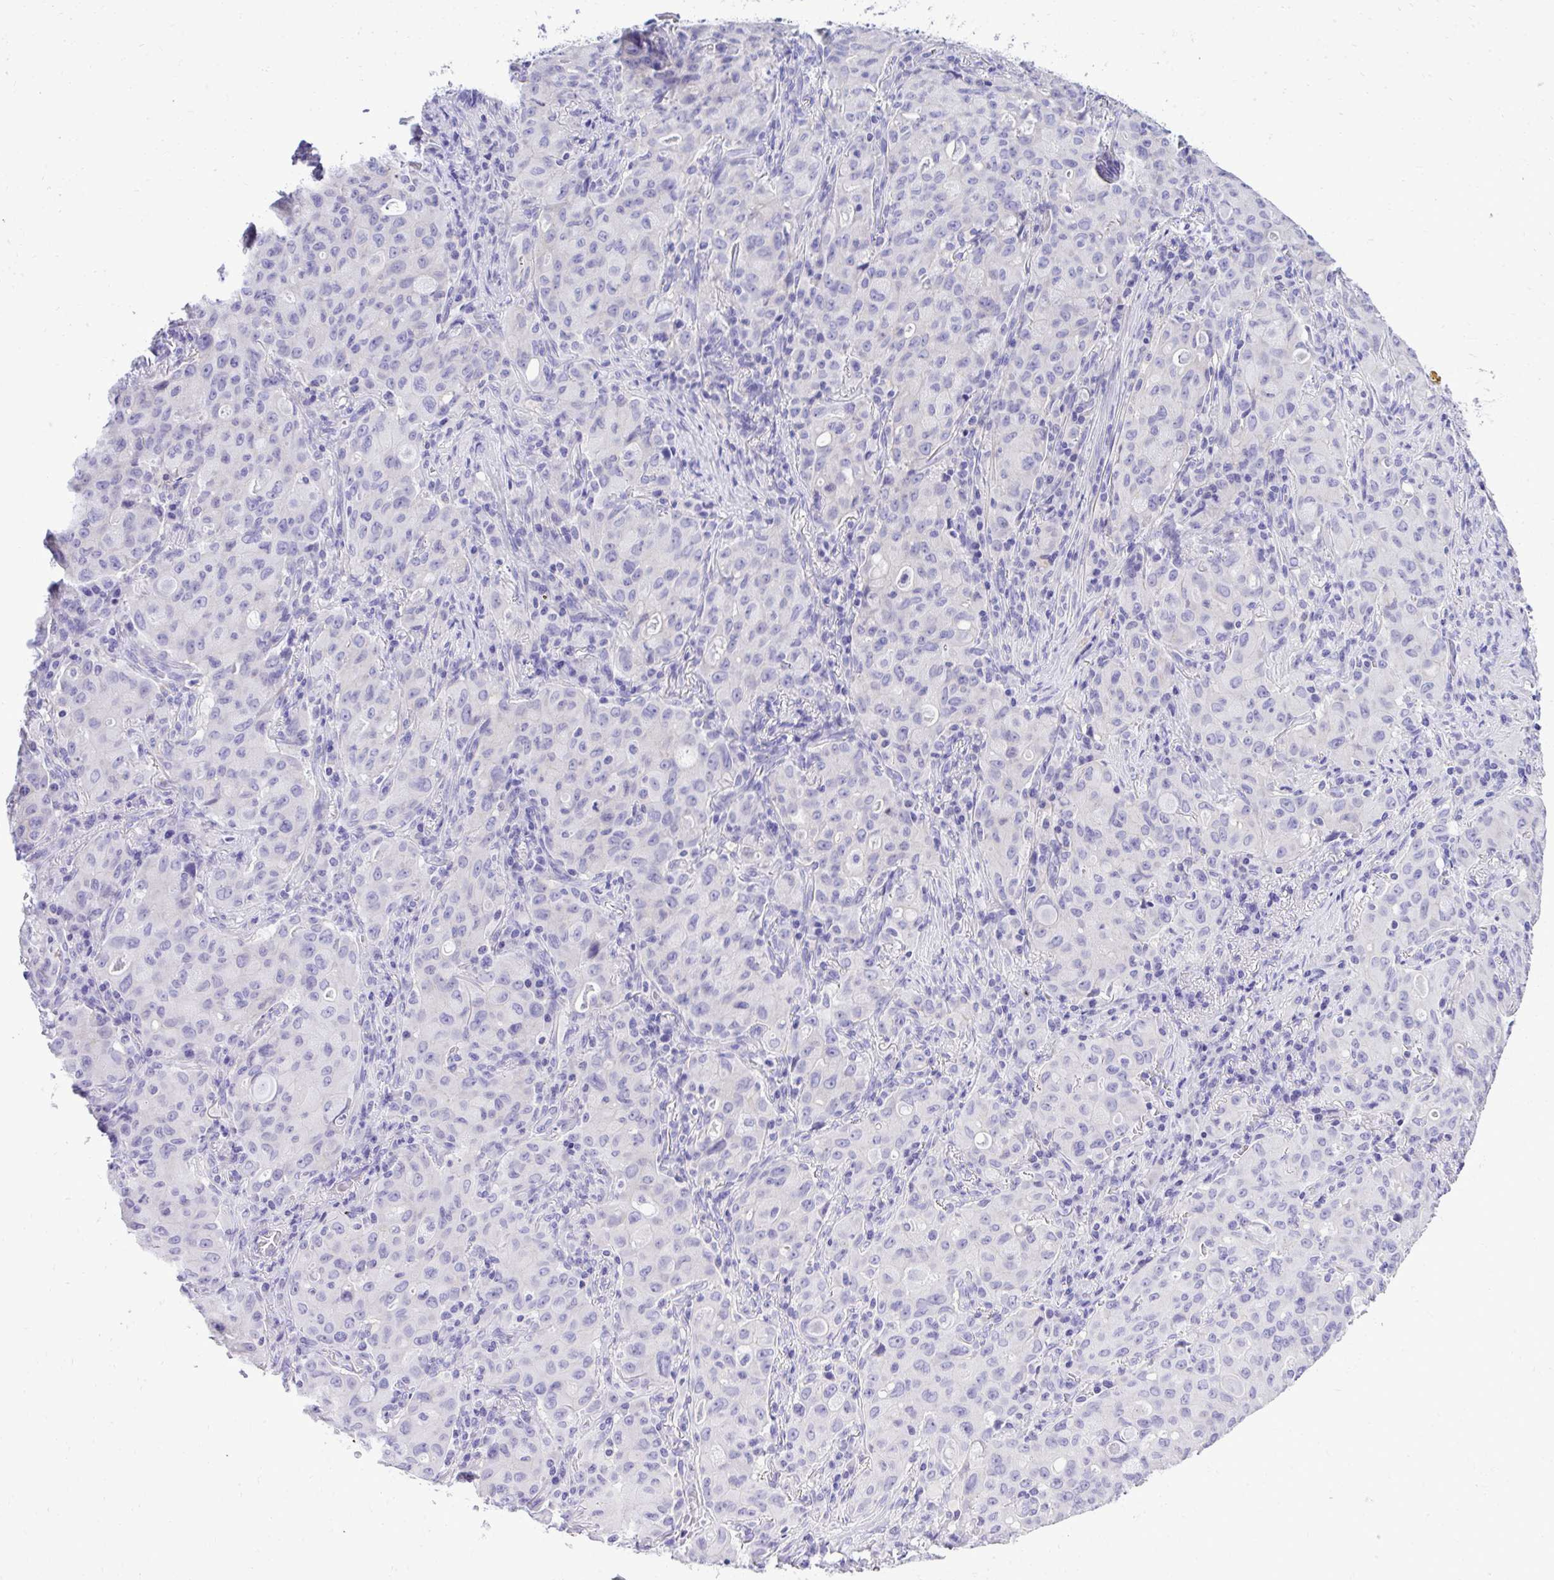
{"staining": {"intensity": "negative", "quantity": "none", "location": "none"}, "tissue": "lung cancer", "cell_type": "Tumor cells", "image_type": "cancer", "snomed": [{"axis": "morphology", "description": "Adenocarcinoma, NOS"}, {"axis": "topography", "description": "Lung"}], "caption": "Tumor cells are negative for brown protein staining in adenocarcinoma (lung). Nuclei are stained in blue.", "gene": "ST6GALNAC3", "patient": {"sex": "female", "age": 44}}